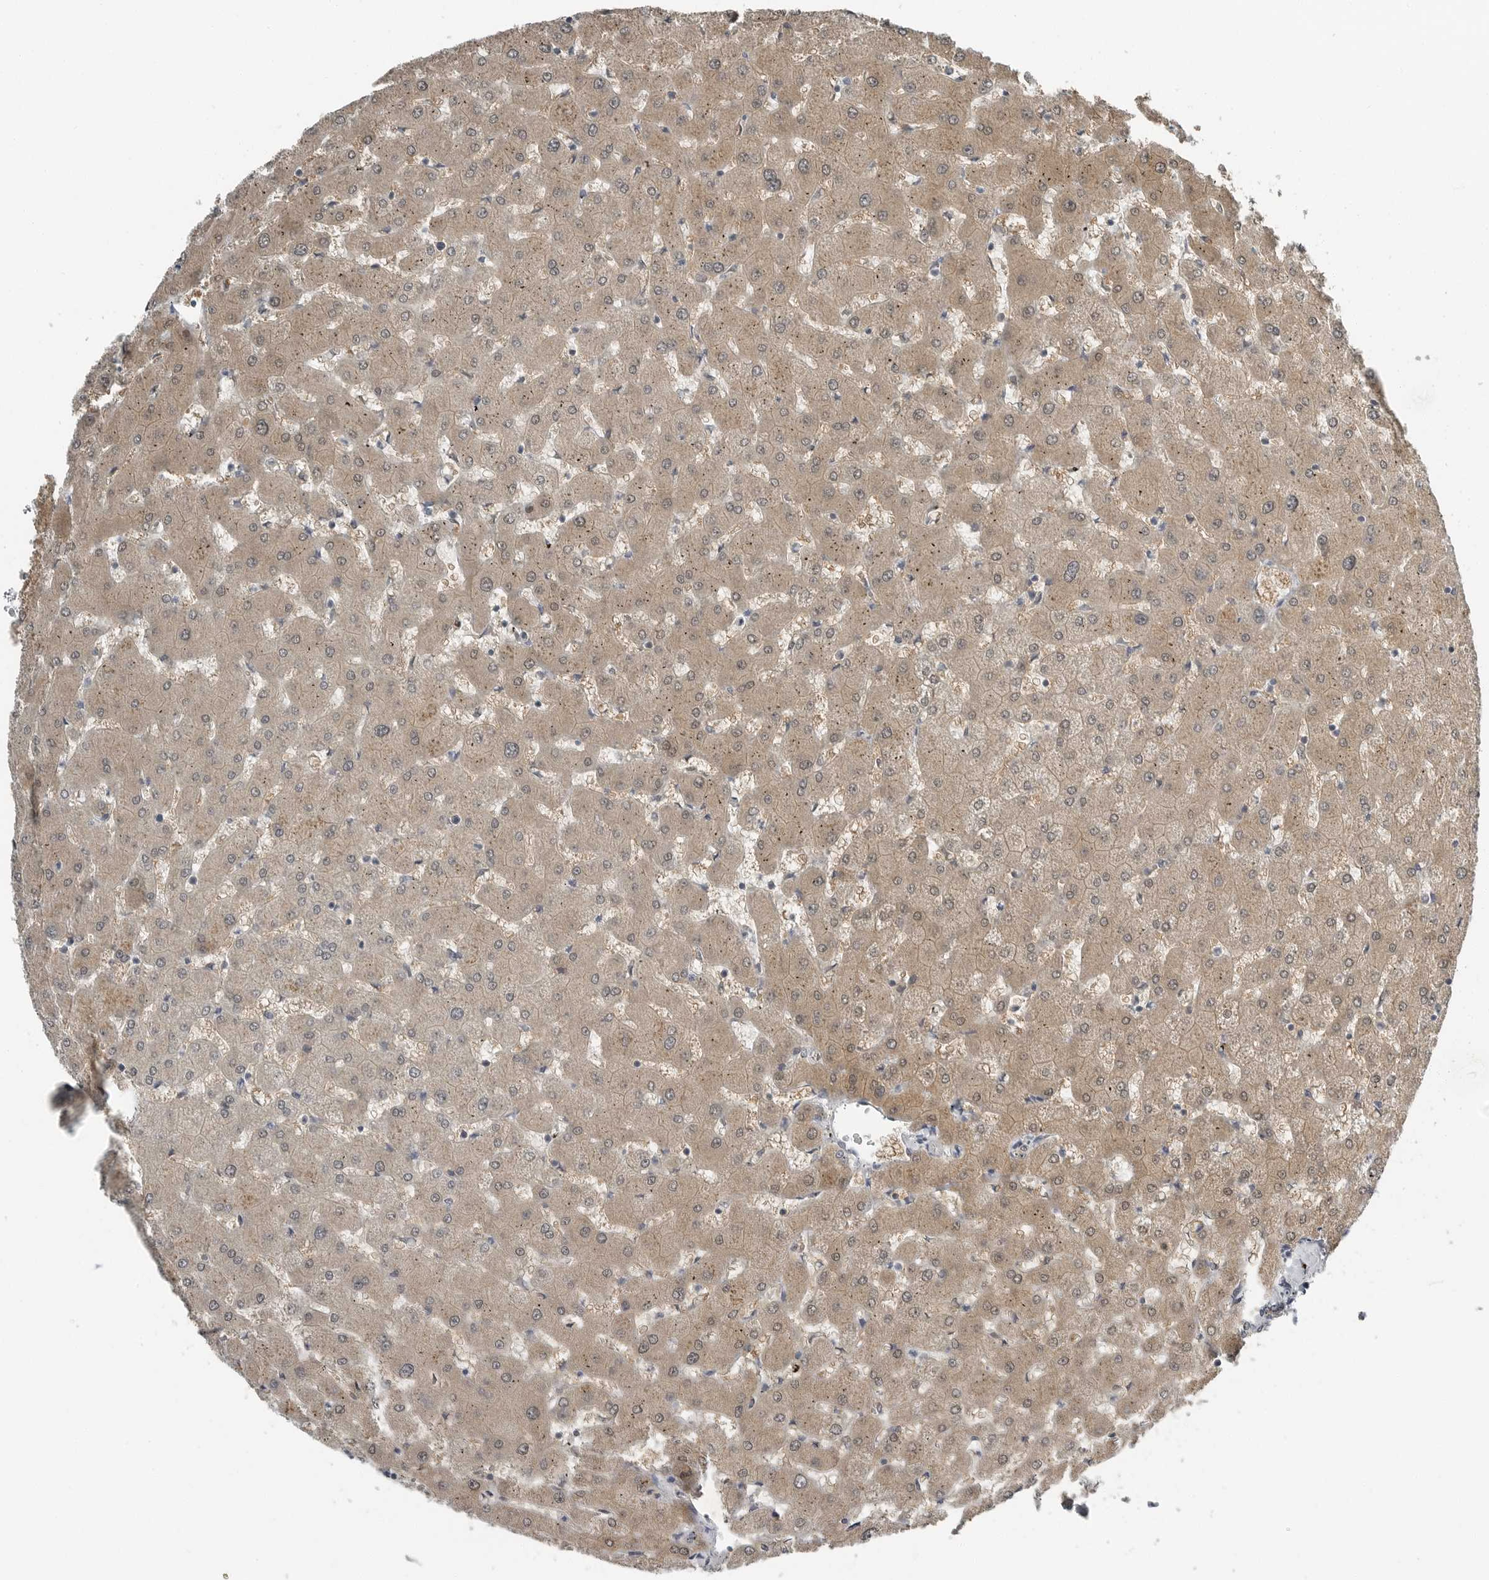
{"staining": {"intensity": "weak", "quantity": "<25%", "location": "cytoplasmic/membranous"}, "tissue": "liver", "cell_type": "Cholangiocytes", "image_type": "normal", "snomed": [{"axis": "morphology", "description": "Normal tissue, NOS"}, {"axis": "topography", "description": "Liver"}], "caption": "This is an immunohistochemistry photomicrograph of unremarkable human liver. There is no expression in cholangiocytes.", "gene": "ENSG00000286112", "patient": {"sex": "female", "age": 63}}